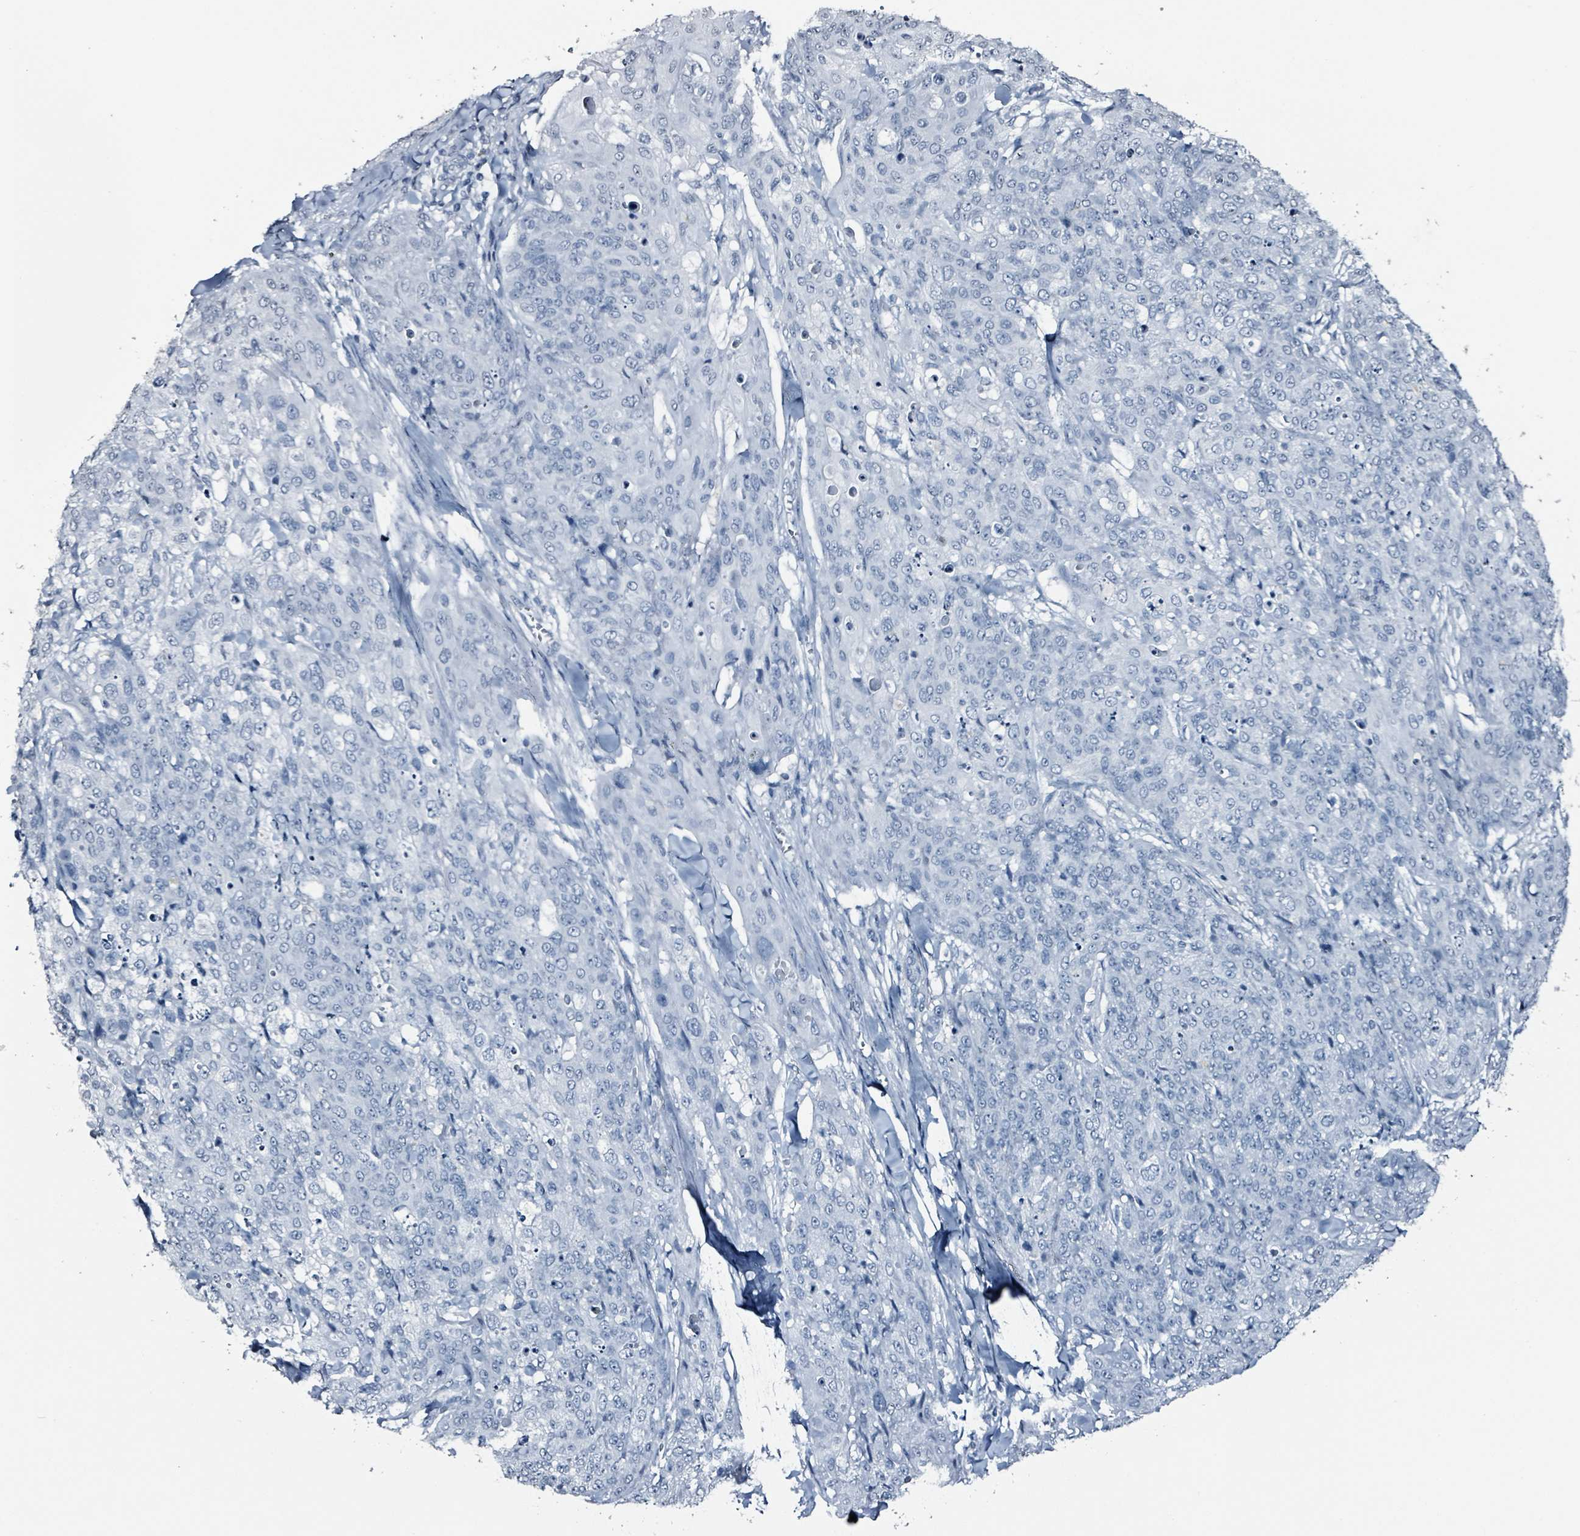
{"staining": {"intensity": "negative", "quantity": "none", "location": "none"}, "tissue": "skin cancer", "cell_type": "Tumor cells", "image_type": "cancer", "snomed": [{"axis": "morphology", "description": "Squamous cell carcinoma, NOS"}, {"axis": "topography", "description": "Skin"}, {"axis": "topography", "description": "Vulva"}], "caption": "Photomicrograph shows no significant protein positivity in tumor cells of skin squamous cell carcinoma. The staining was performed using DAB to visualize the protein expression in brown, while the nuclei were stained in blue with hematoxylin (Magnification: 20x).", "gene": "CA9", "patient": {"sex": "female", "age": 85}}